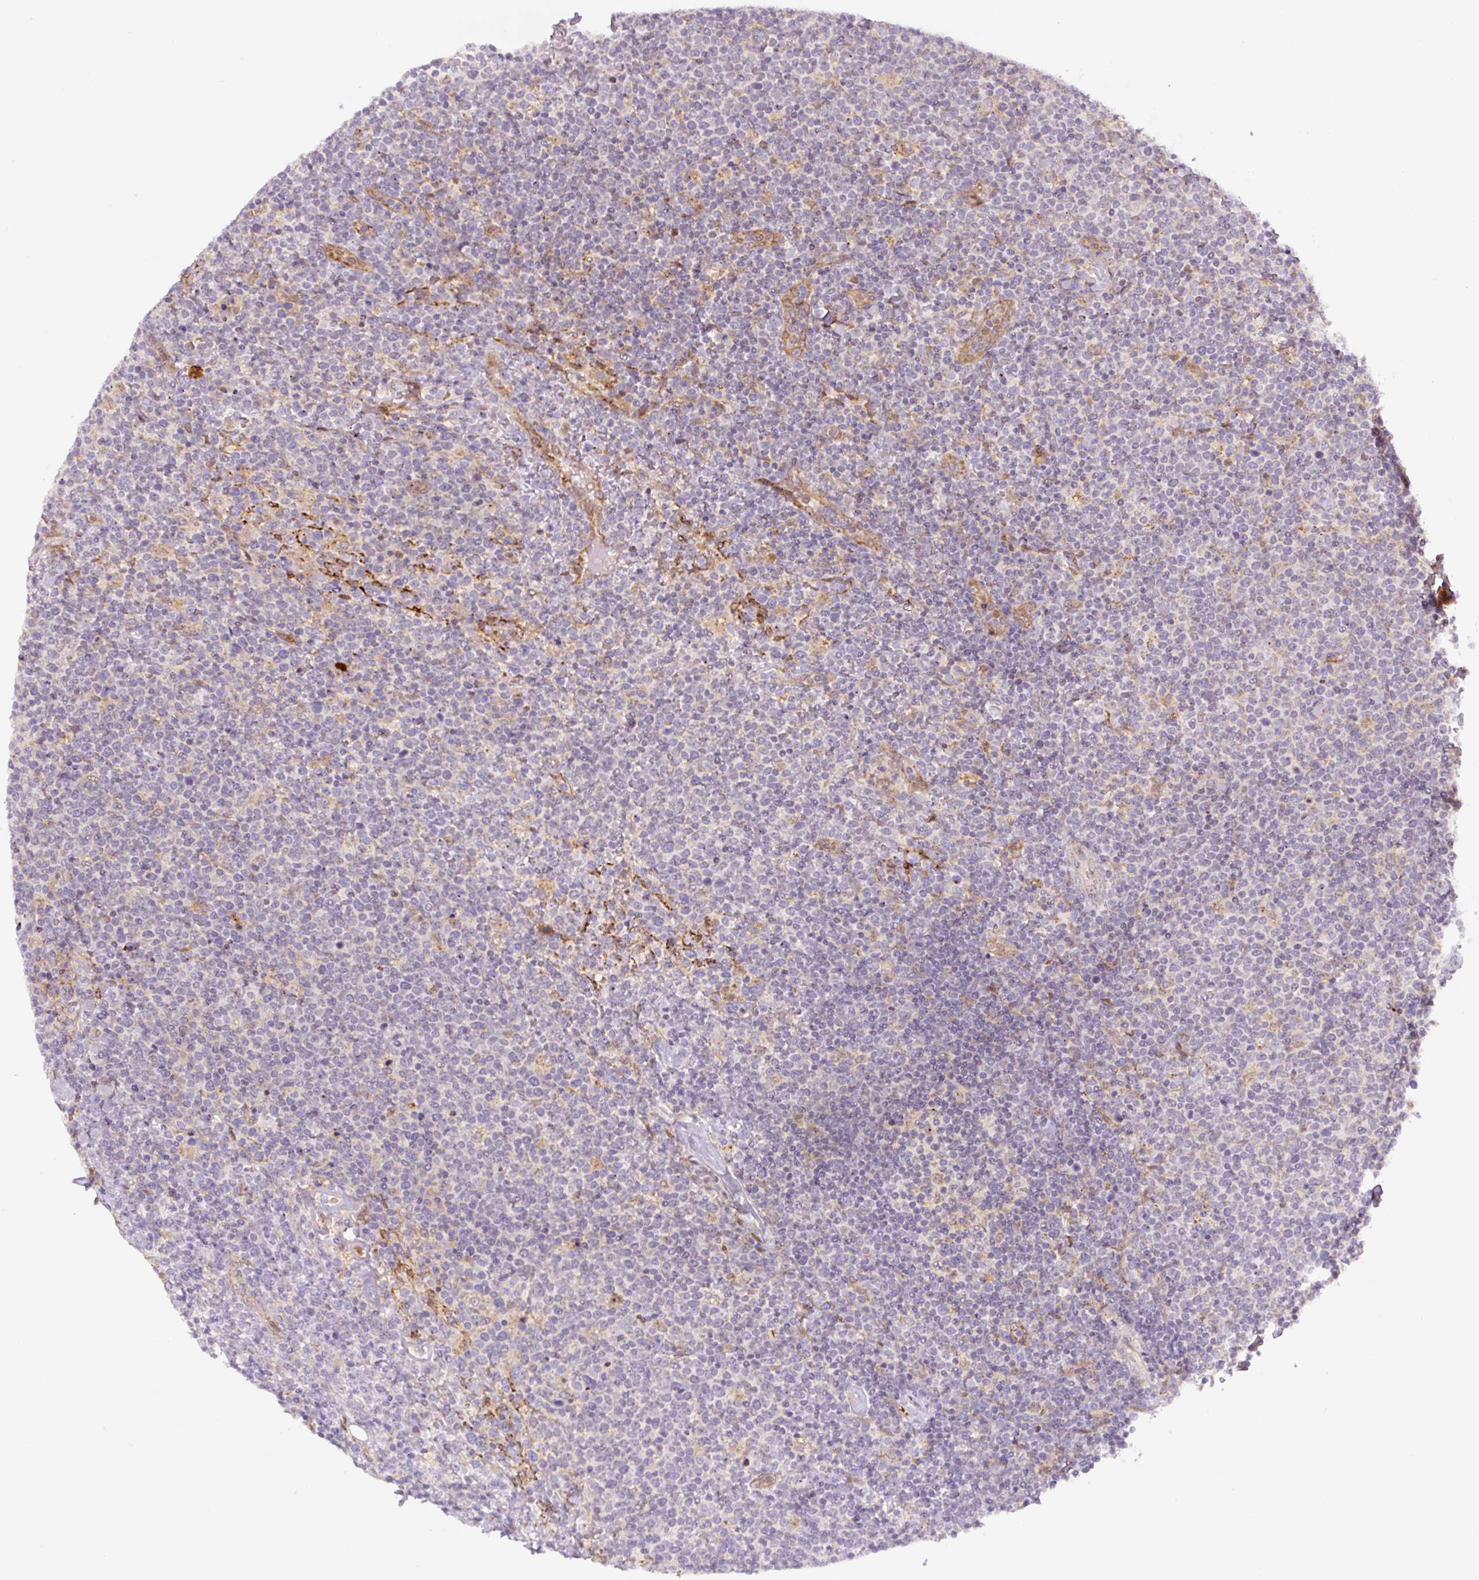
{"staining": {"intensity": "negative", "quantity": "none", "location": "none"}, "tissue": "lymphoma", "cell_type": "Tumor cells", "image_type": "cancer", "snomed": [{"axis": "morphology", "description": "Malignant lymphoma, non-Hodgkin's type, High grade"}, {"axis": "topography", "description": "Lymph node"}], "caption": "Tumor cells are negative for brown protein staining in lymphoma. (DAB immunohistochemistry, high magnification).", "gene": "ZSWIM7", "patient": {"sex": "male", "age": 61}}